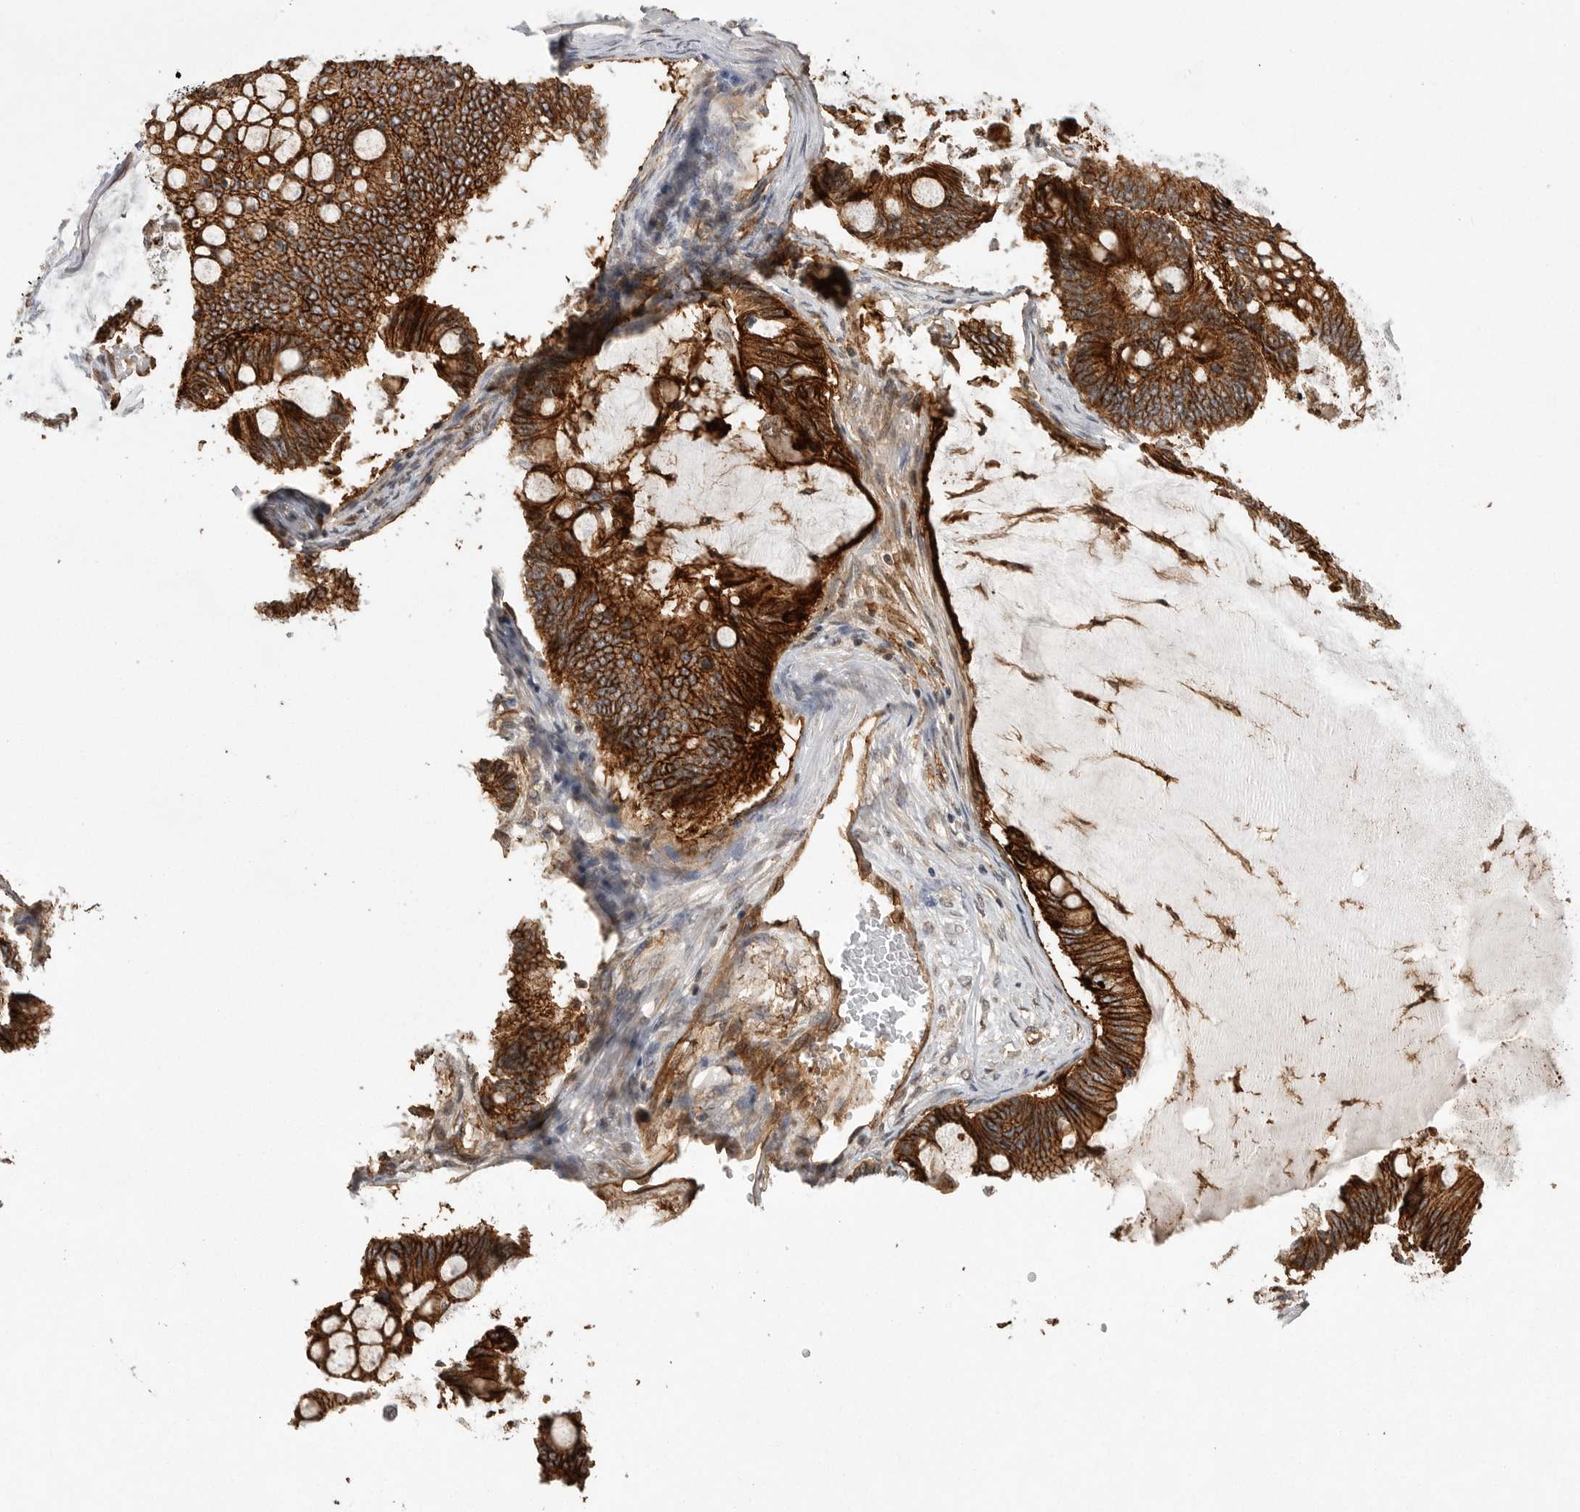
{"staining": {"intensity": "strong", "quantity": ">75%", "location": "cytoplasmic/membranous"}, "tissue": "ovarian cancer", "cell_type": "Tumor cells", "image_type": "cancer", "snomed": [{"axis": "morphology", "description": "Cystadenocarcinoma, mucinous, NOS"}, {"axis": "topography", "description": "Ovary"}], "caption": "Protein staining of ovarian mucinous cystadenocarcinoma tissue shows strong cytoplasmic/membranous positivity in about >75% of tumor cells.", "gene": "NECTIN1", "patient": {"sex": "female", "age": 61}}